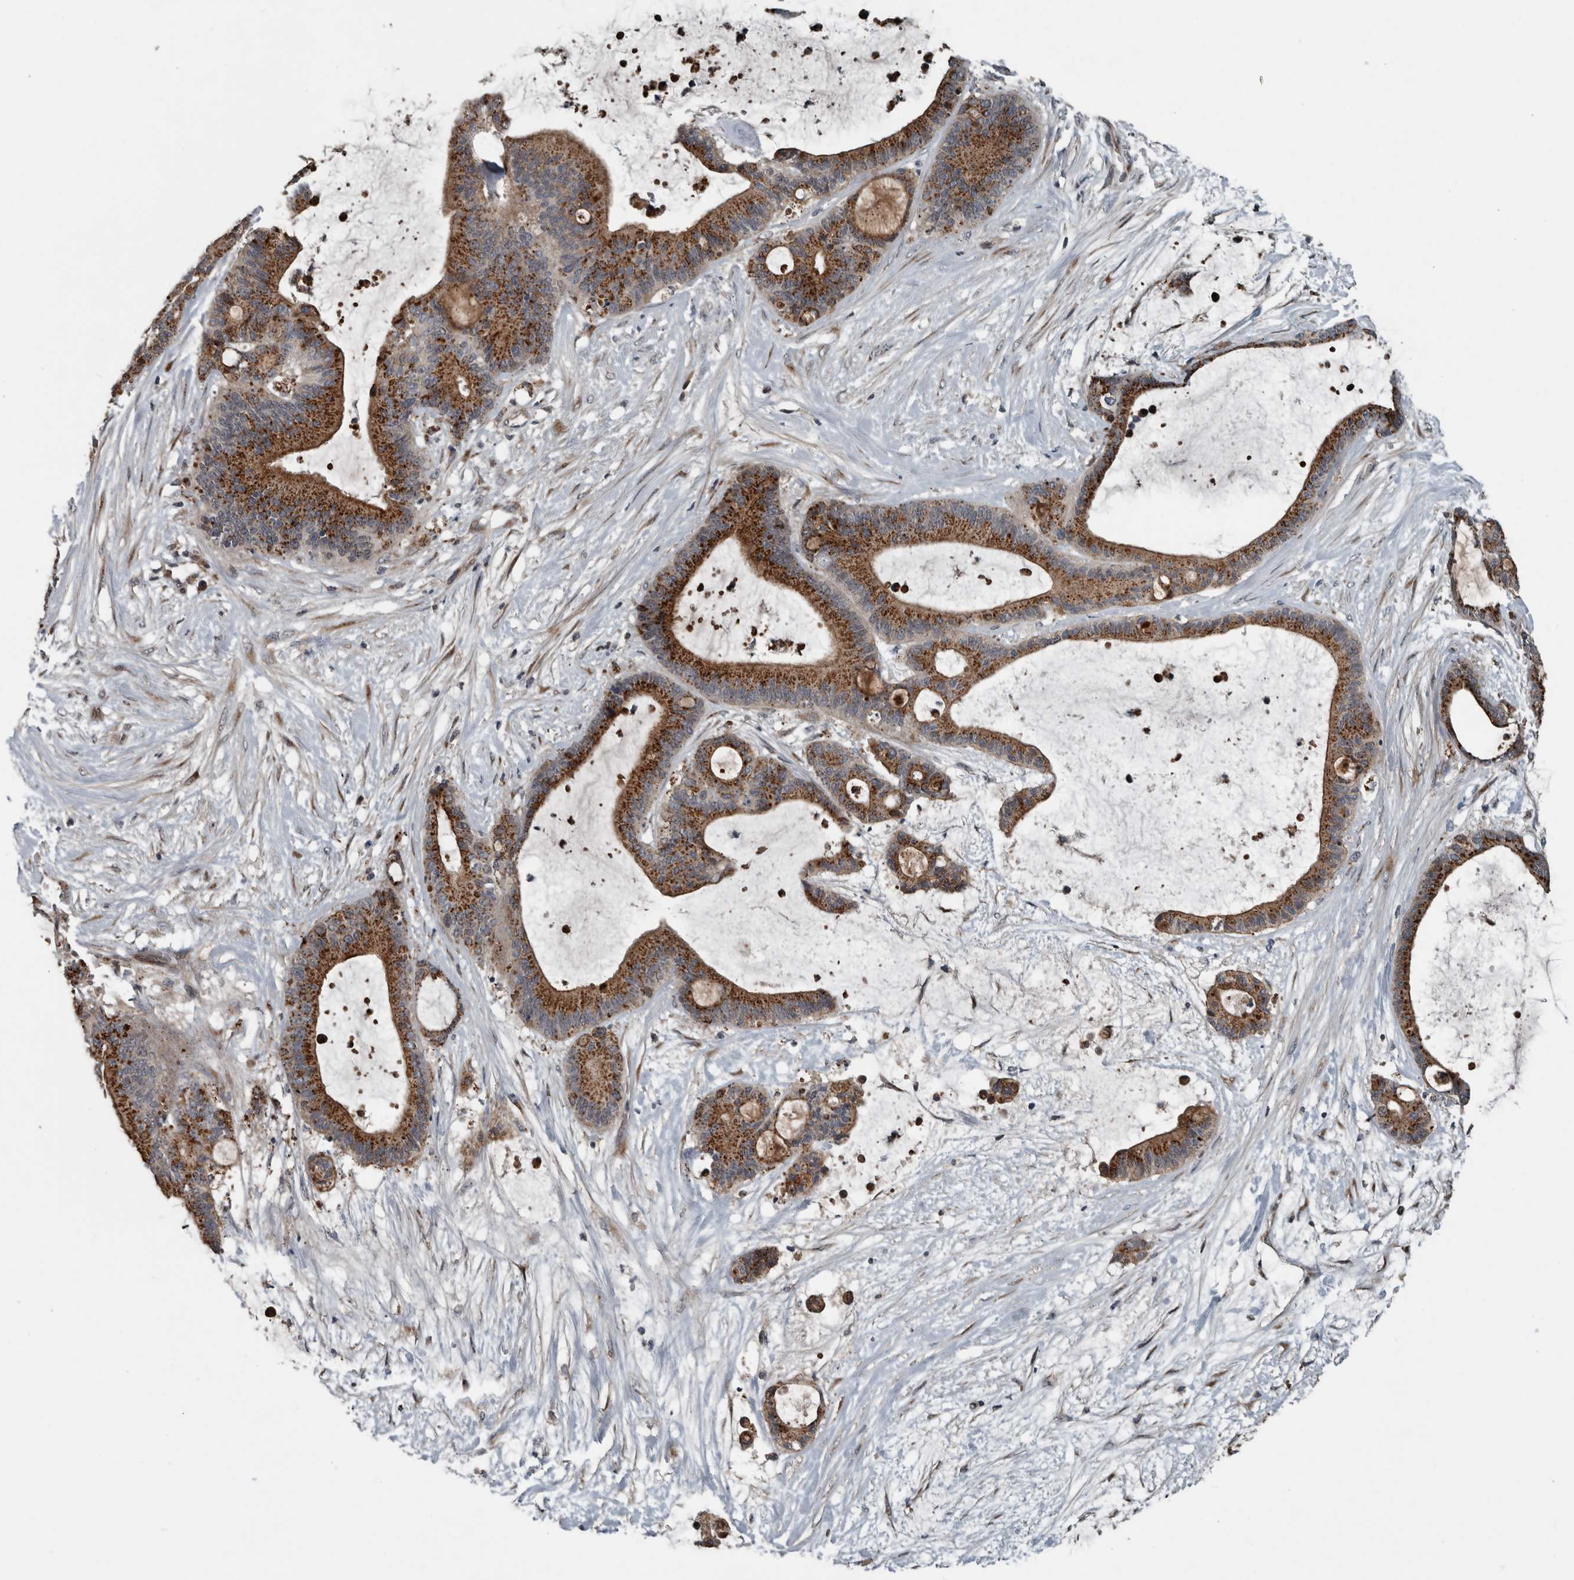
{"staining": {"intensity": "strong", "quantity": ">75%", "location": "cytoplasmic/membranous"}, "tissue": "liver cancer", "cell_type": "Tumor cells", "image_type": "cancer", "snomed": [{"axis": "morphology", "description": "Cholangiocarcinoma"}, {"axis": "topography", "description": "Liver"}], "caption": "Immunohistochemistry (IHC) (DAB) staining of human cholangiocarcinoma (liver) demonstrates strong cytoplasmic/membranous protein positivity in about >75% of tumor cells. Immunohistochemistry stains the protein in brown and the nuclei are stained blue.", "gene": "ZNF345", "patient": {"sex": "female", "age": 73}}